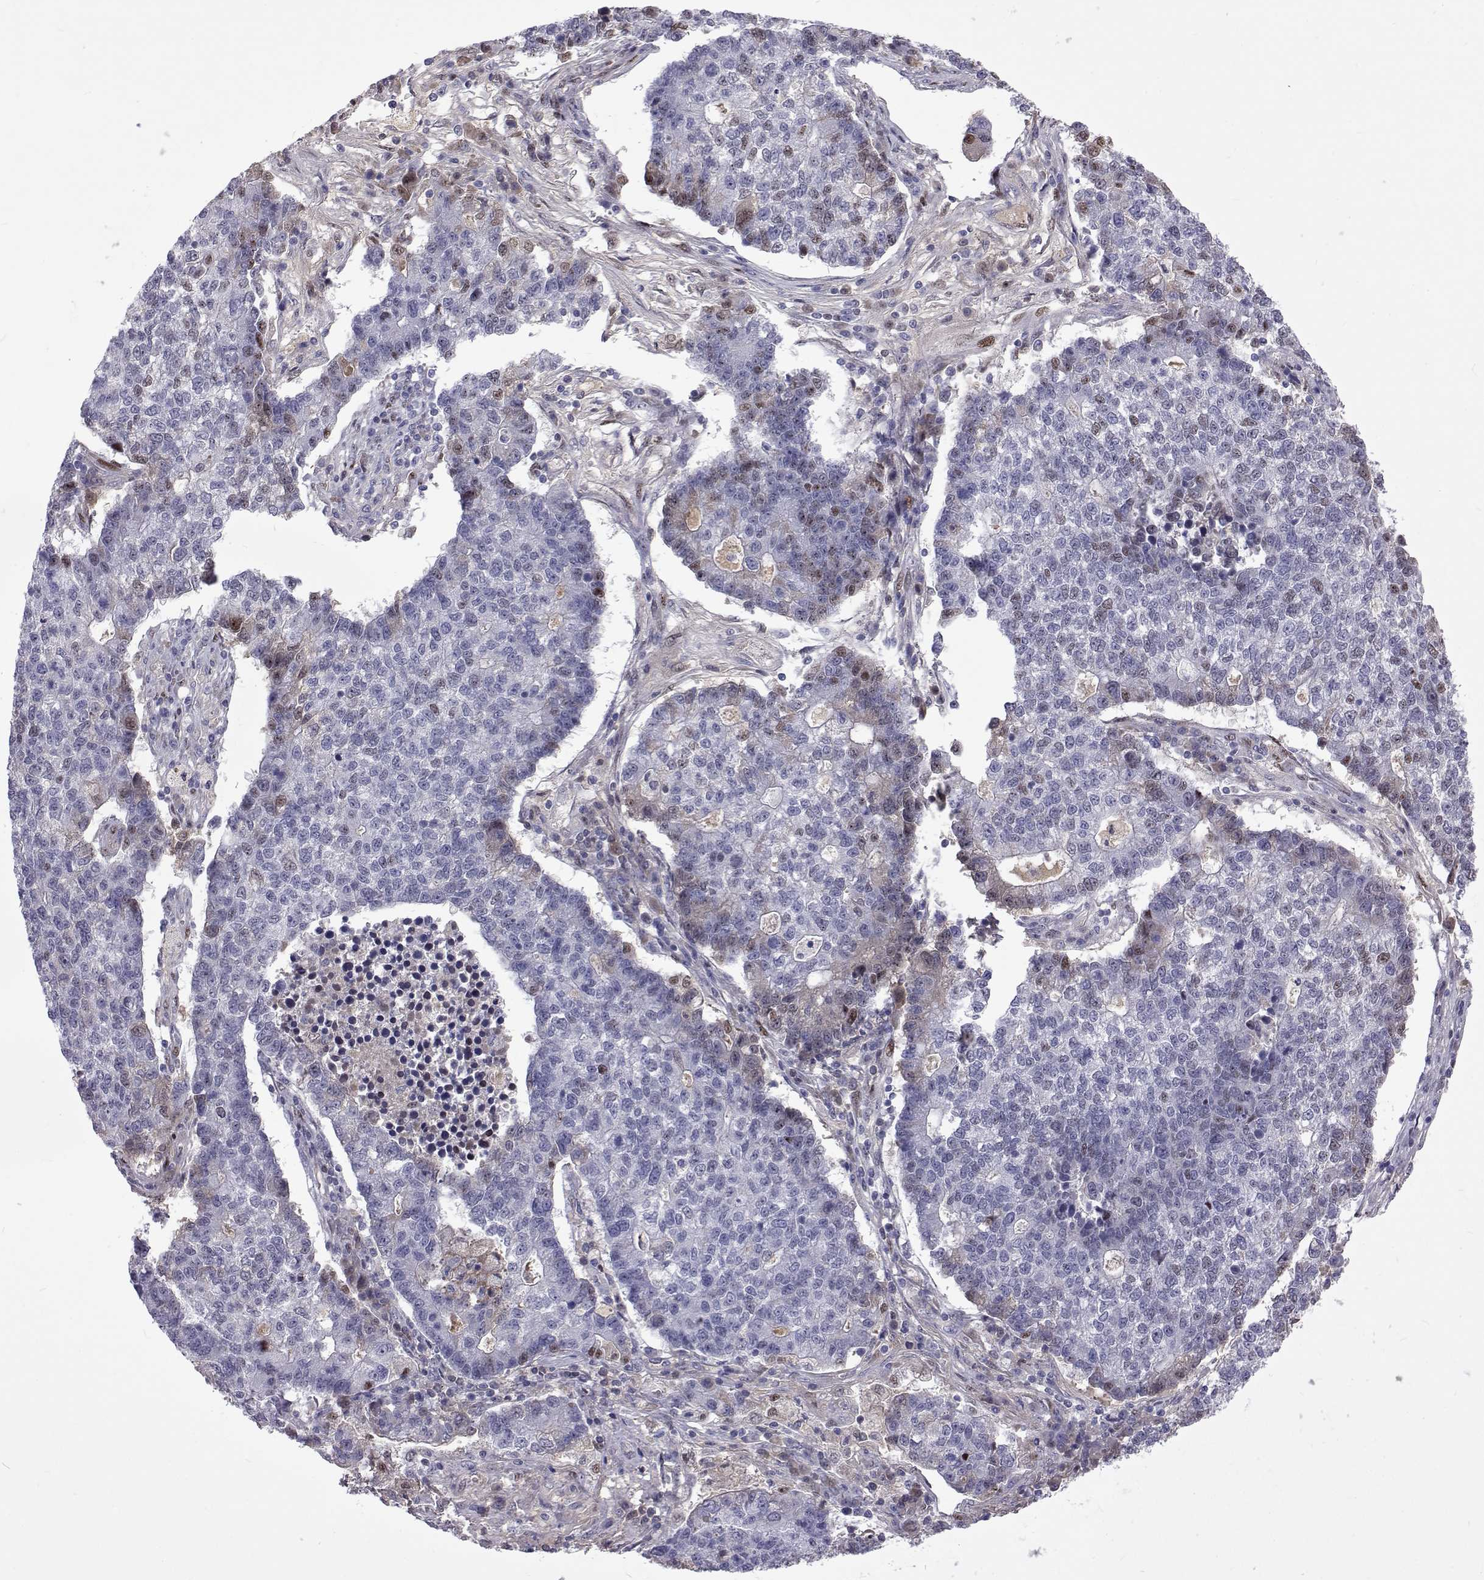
{"staining": {"intensity": "weak", "quantity": "<25%", "location": "nuclear"}, "tissue": "lung cancer", "cell_type": "Tumor cells", "image_type": "cancer", "snomed": [{"axis": "morphology", "description": "Adenocarcinoma, NOS"}, {"axis": "topography", "description": "Lung"}], "caption": "This is an immunohistochemistry (IHC) image of human lung cancer (adenocarcinoma). There is no expression in tumor cells.", "gene": "TCF15", "patient": {"sex": "male", "age": 57}}